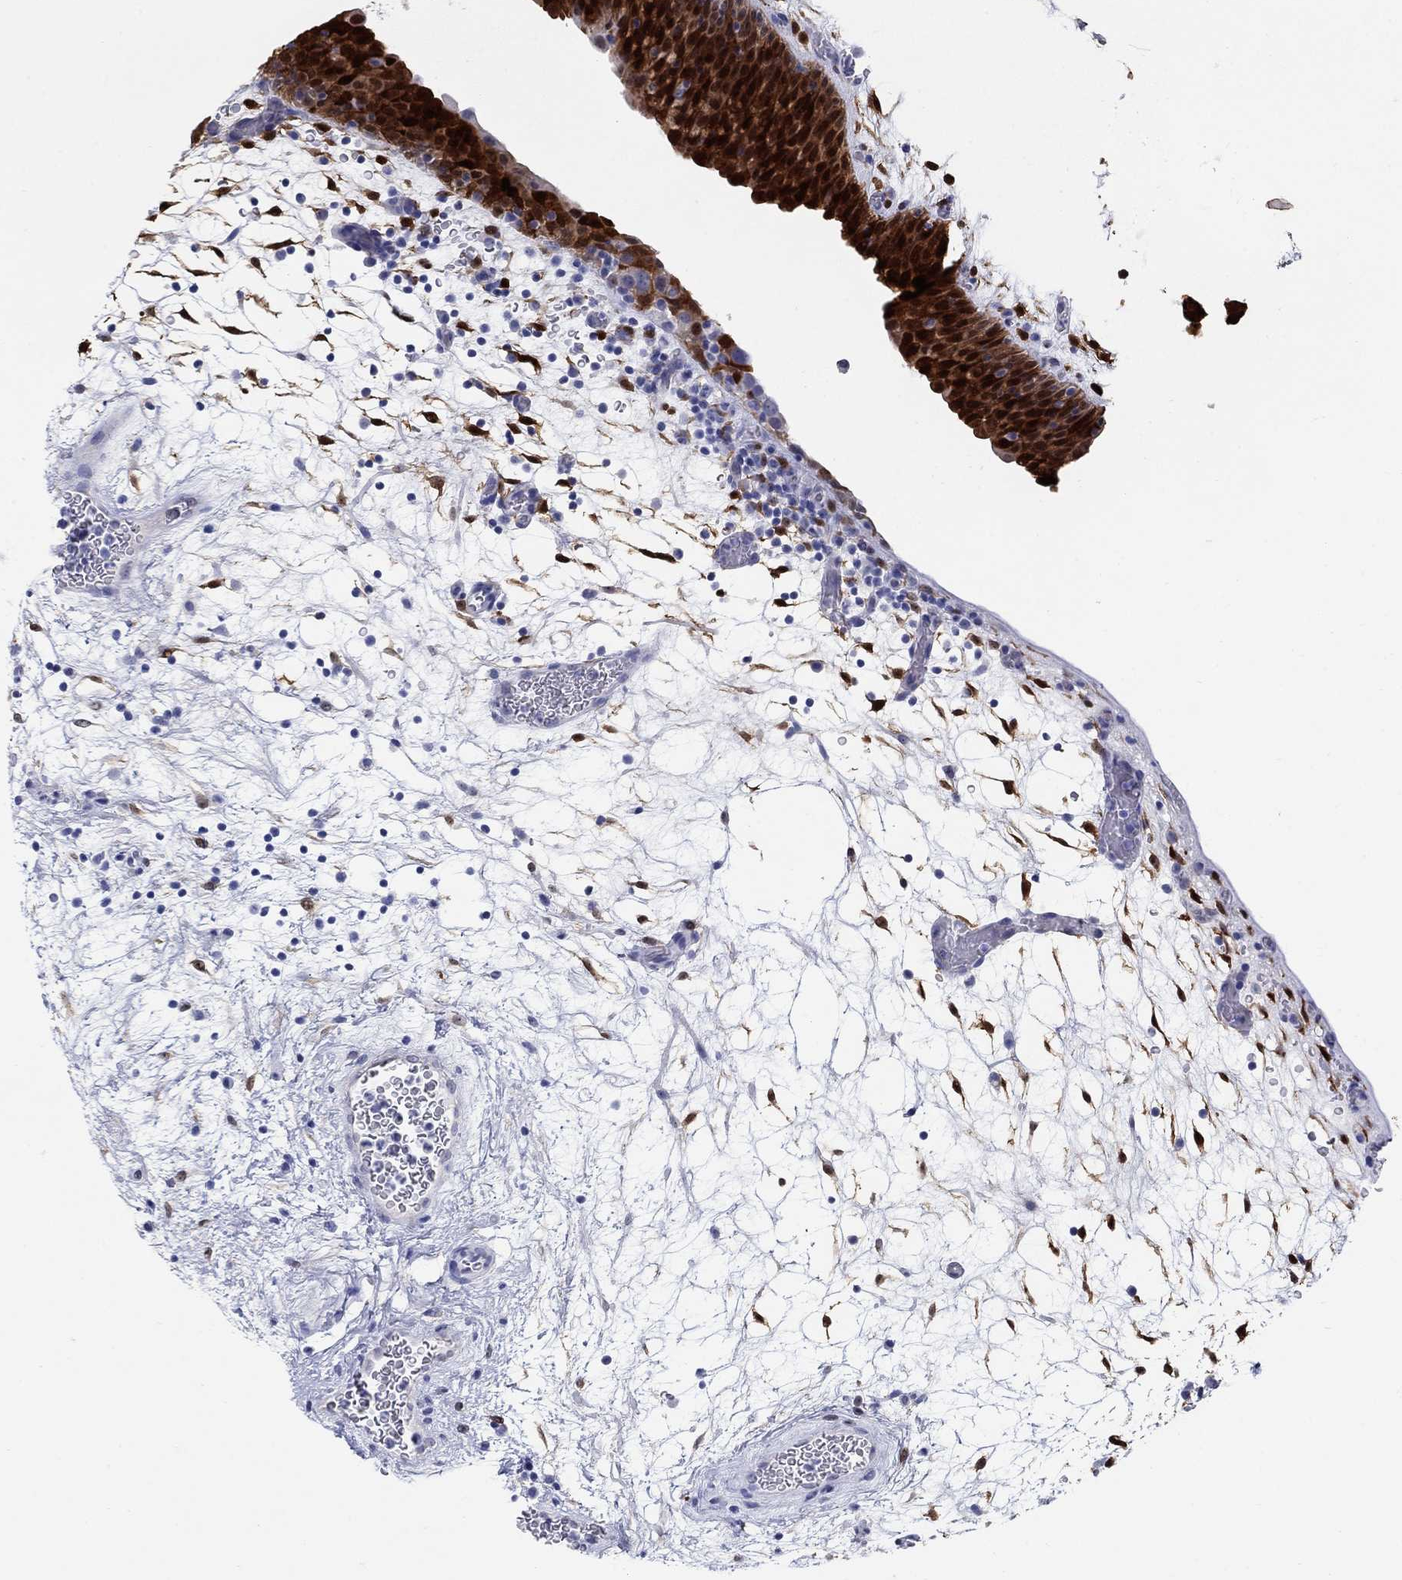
{"staining": {"intensity": "strong", "quantity": "25%-75%", "location": "cytoplasmic/membranous,nuclear"}, "tissue": "urinary bladder", "cell_type": "Urothelial cells", "image_type": "normal", "snomed": [{"axis": "morphology", "description": "Normal tissue, NOS"}, {"axis": "topography", "description": "Urinary bladder"}], "caption": "A brown stain shows strong cytoplasmic/membranous,nuclear positivity of a protein in urothelial cells of benign human urinary bladder.", "gene": "AKR1C1", "patient": {"sex": "male", "age": 37}}